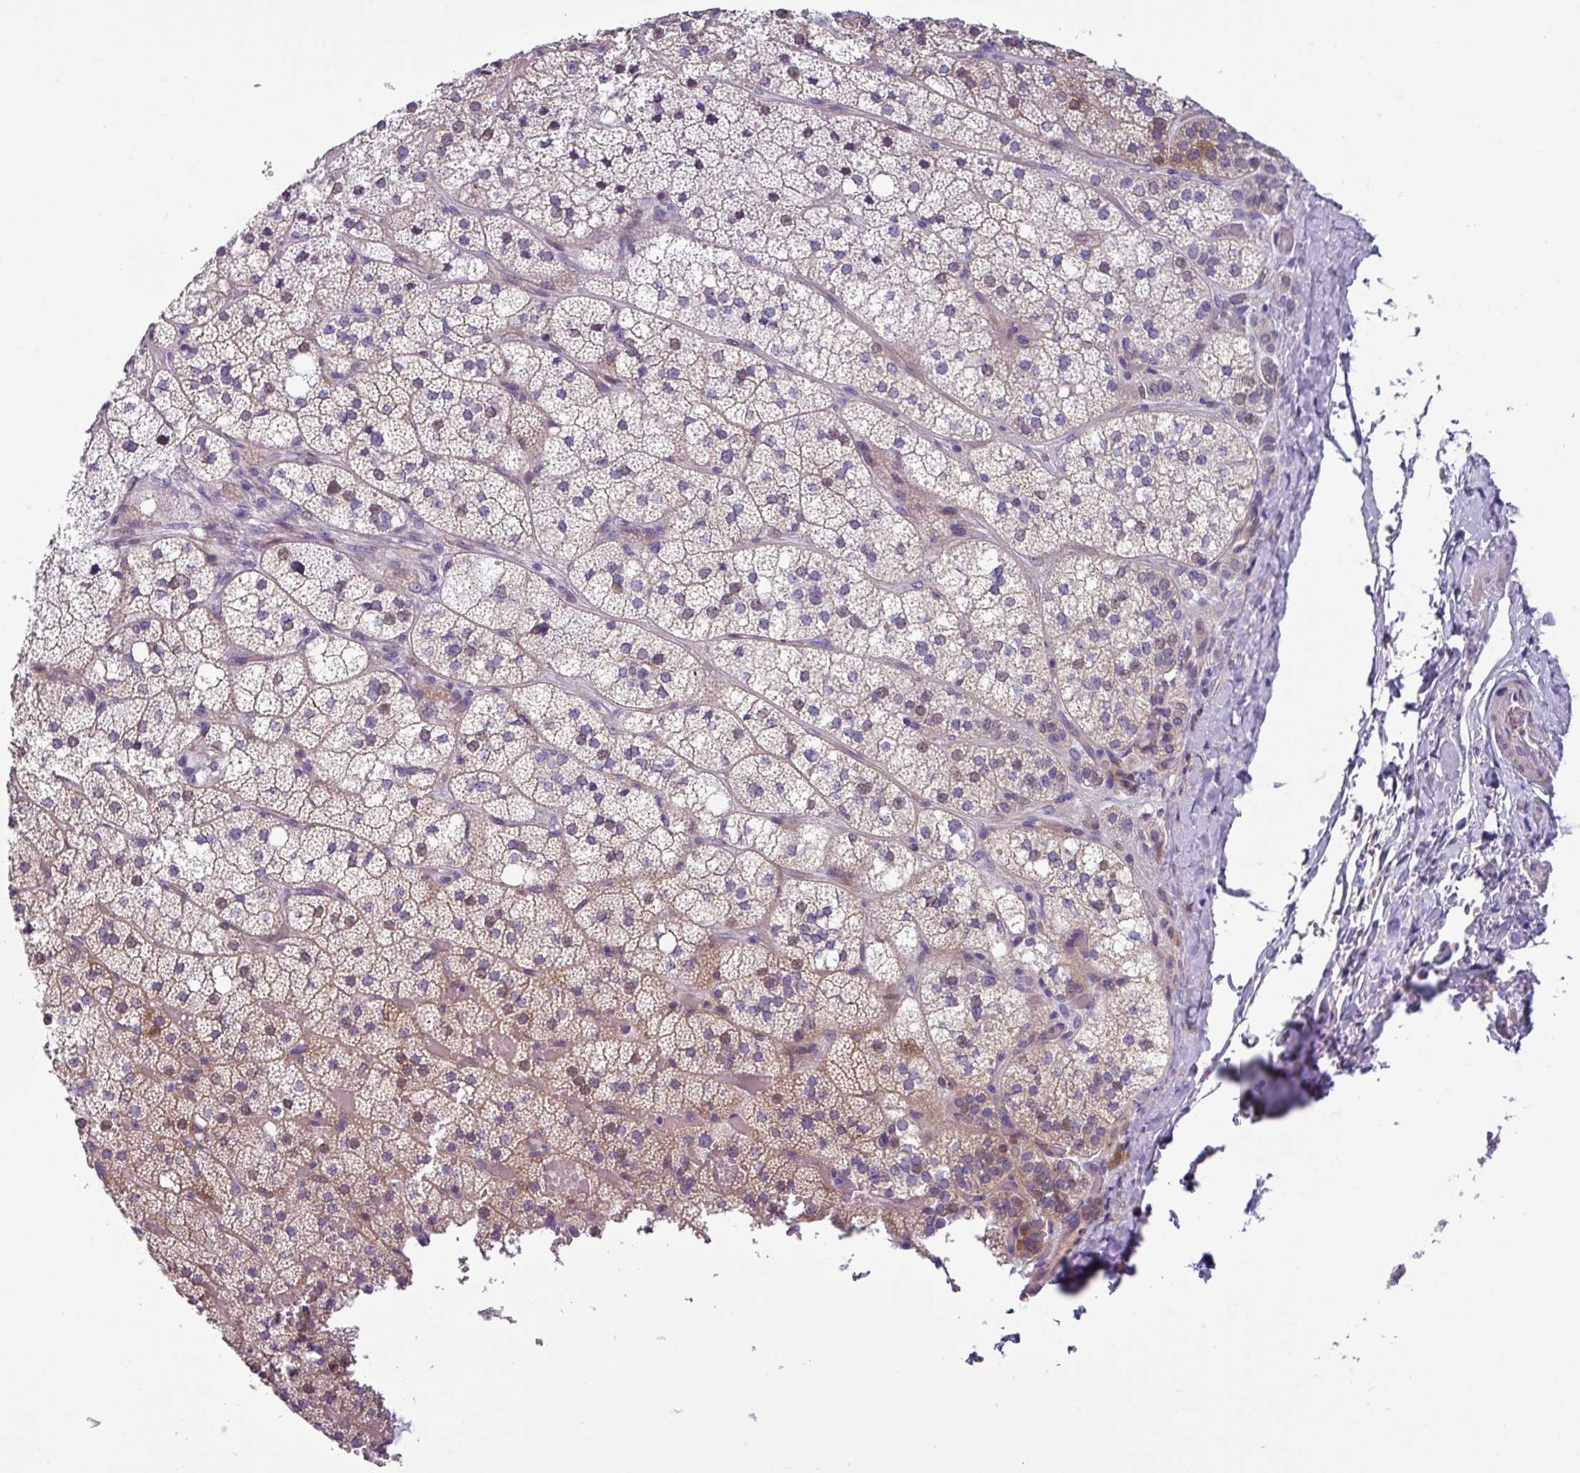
{"staining": {"intensity": "moderate", "quantity": "<25%", "location": "cytoplasmic/membranous,nuclear"}, "tissue": "adrenal gland", "cell_type": "Glandular cells", "image_type": "normal", "snomed": [{"axis": "morphology", "description": "Normal tissue, NOS"}, {"axis": "topography", "description": "Adrenal gland"}], "caption": "Adrenal gland stained with DAB immunohistochemistry (IHC) displays low levels of moderate cytoplasmic/membranous,nuclear positivity in about <25% of glandular cells.", "gene": "RGS16", "patient": {"sex": "male", "age": 53}}